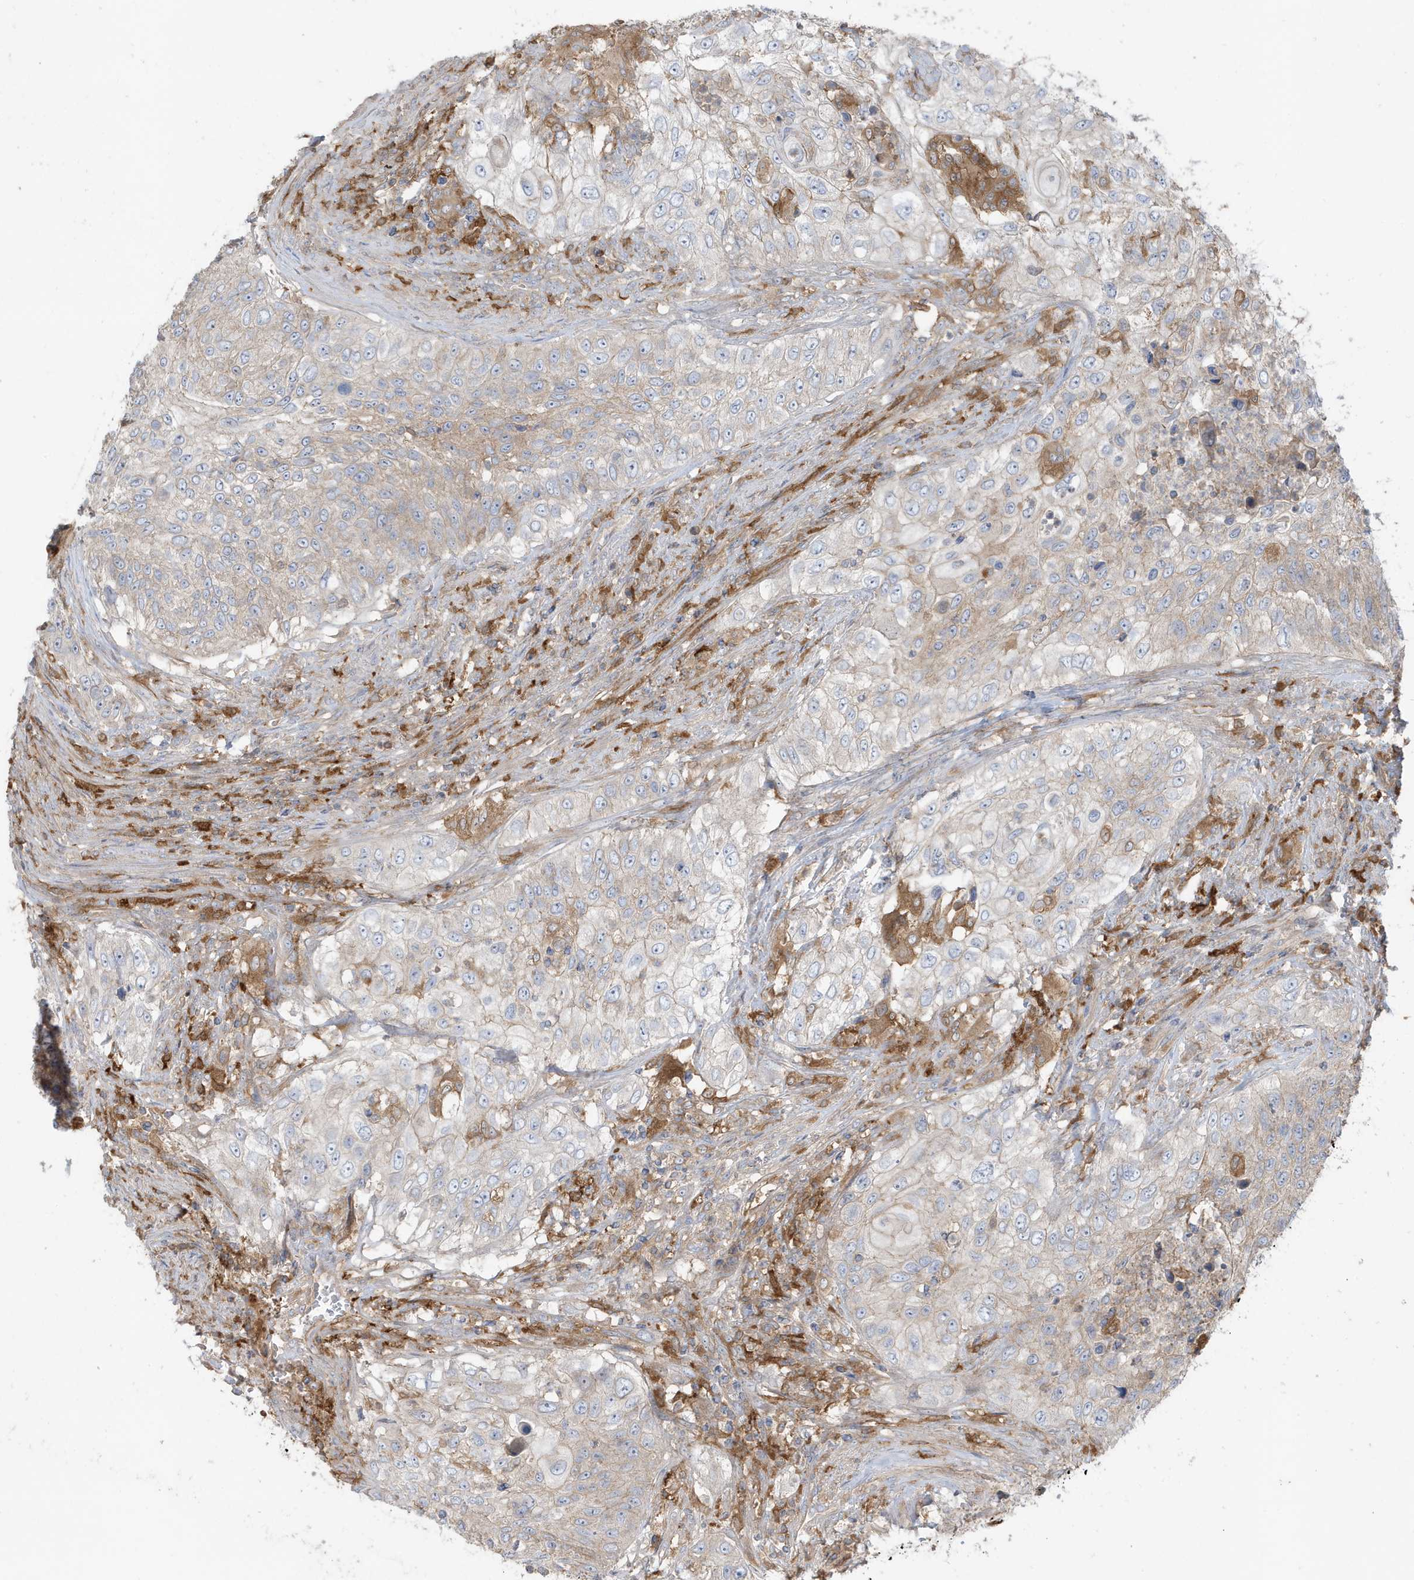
{"staining": {"intensity": "weak", "quantity": "<25%", "location": "cytoplasmic/membranous"}, "tissue": "urothelial cancer", "cell_type": "Tumor cells", "image_type": "cancer", "snomed": [{"axis": "morphology", "description": "Urothelial carcinoma, High grade"}, {"axis": "topography", "description": "Urinary bladder"}], "caption": "The histopathology image reveals no significant staining in tumor cells of urothelial cancer. (DAB (3,3'-diaminobenzidine) IHC visualized using brightfield microscopy, high magnification).", "gene": "ABTB1", "patient": {"sex": "female", "age": 60}}